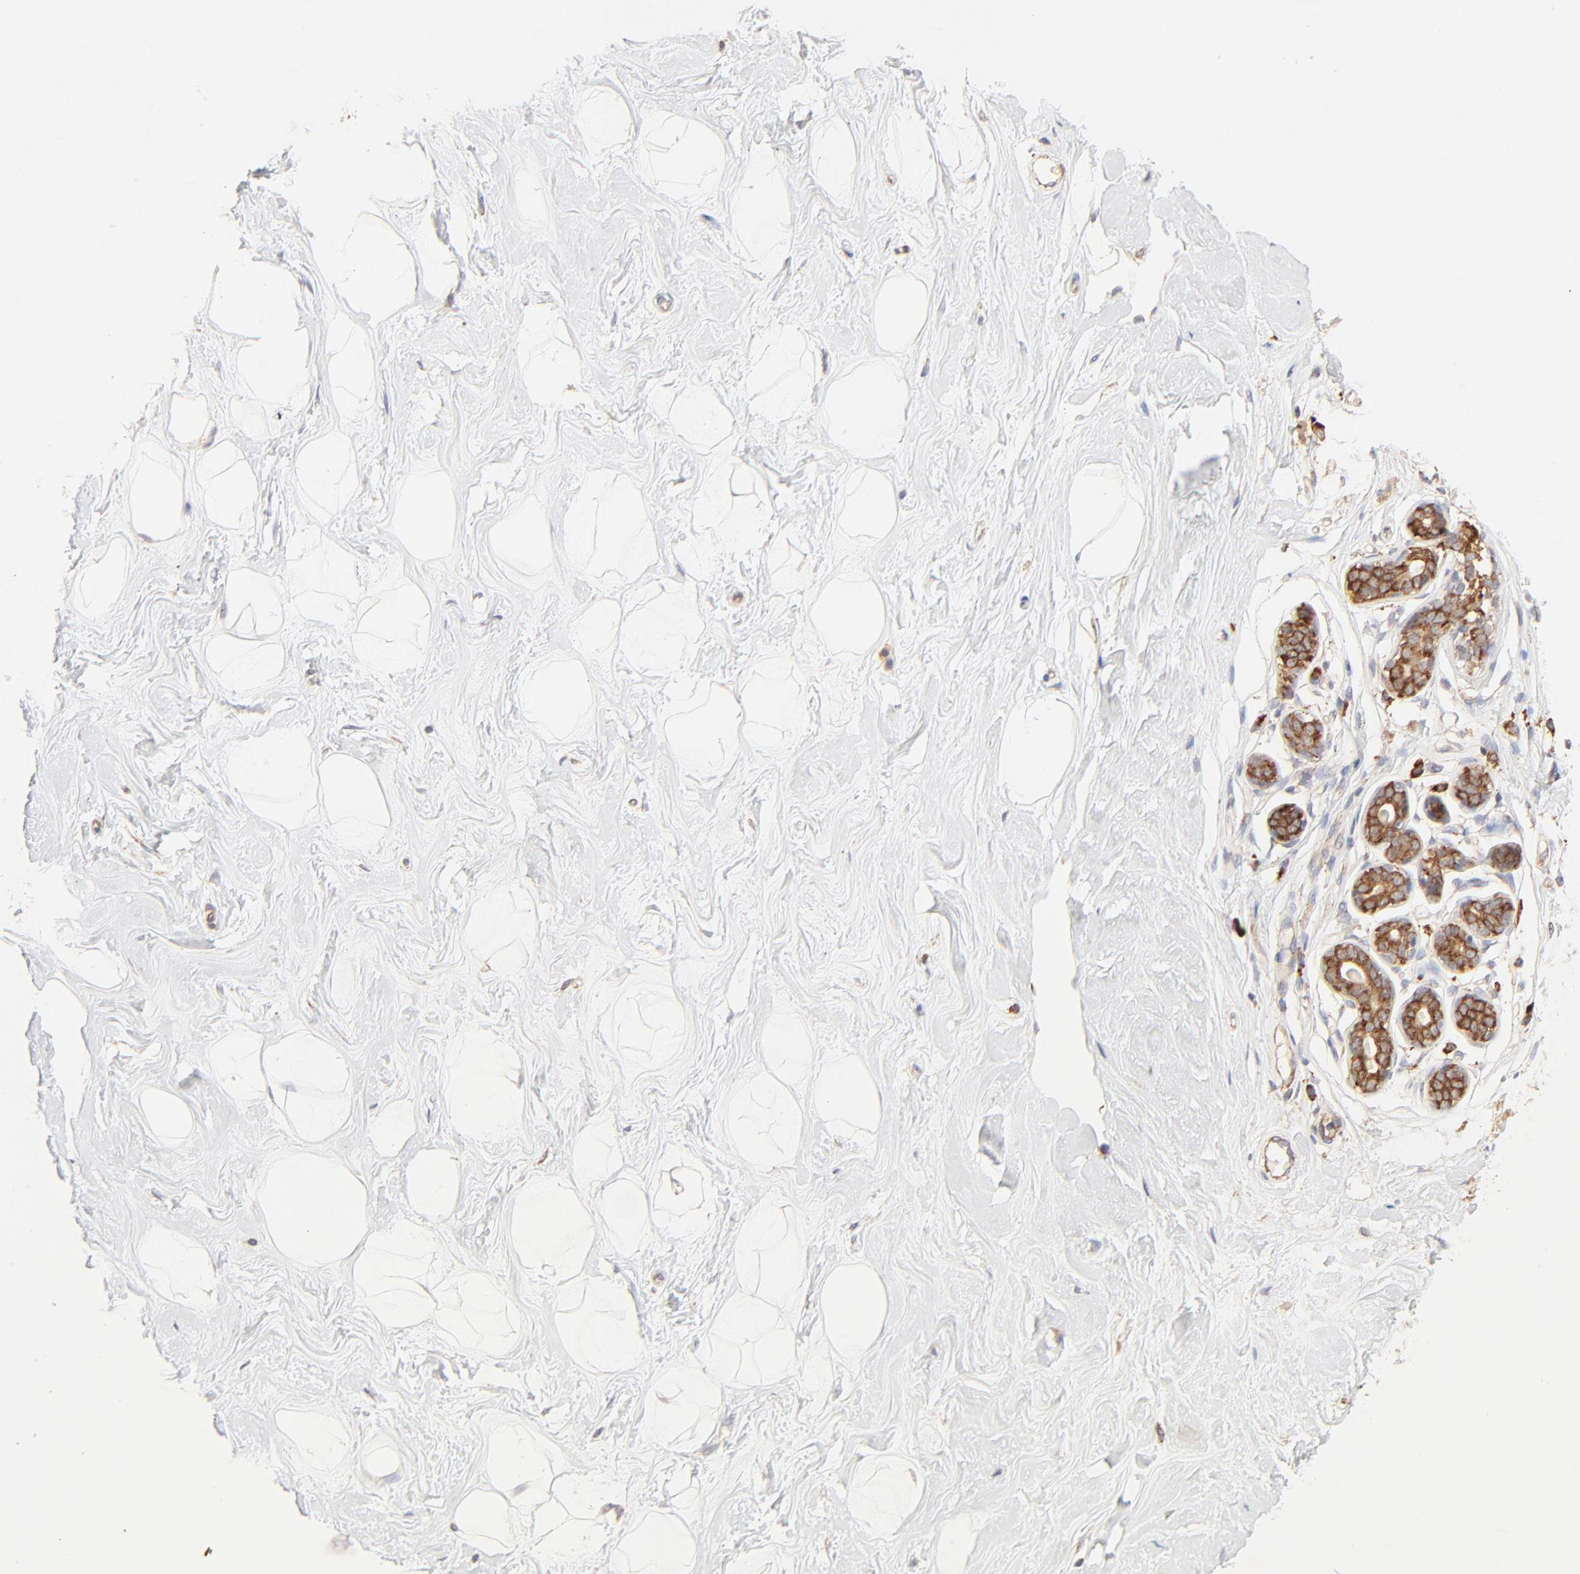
{"staining": {"intensity": "moderate", "quantity": "25%-75%", "location": "cytoplasmic/membranous"}, "tissue": "breast", "cell_type": "Adipocytes", "image_type": "normal", "snomed": [{"axis": "morphology", "description": "Normal tissue, NOS"}, {"axis": "topography", "description": "Breast"}], "caption": "Moderate cytoplasmic/membranous protein staining is appreciated in about 25%-75% of adipocytes in breast. The staining is performed using DAB (3,3'-diaminobenzidine) brown chromogen to label protein expression. The nuclei are counter-stained blue using hematoxylin.", "gene": "RPS20", "patient": {"sex": "female", "age": 23}}